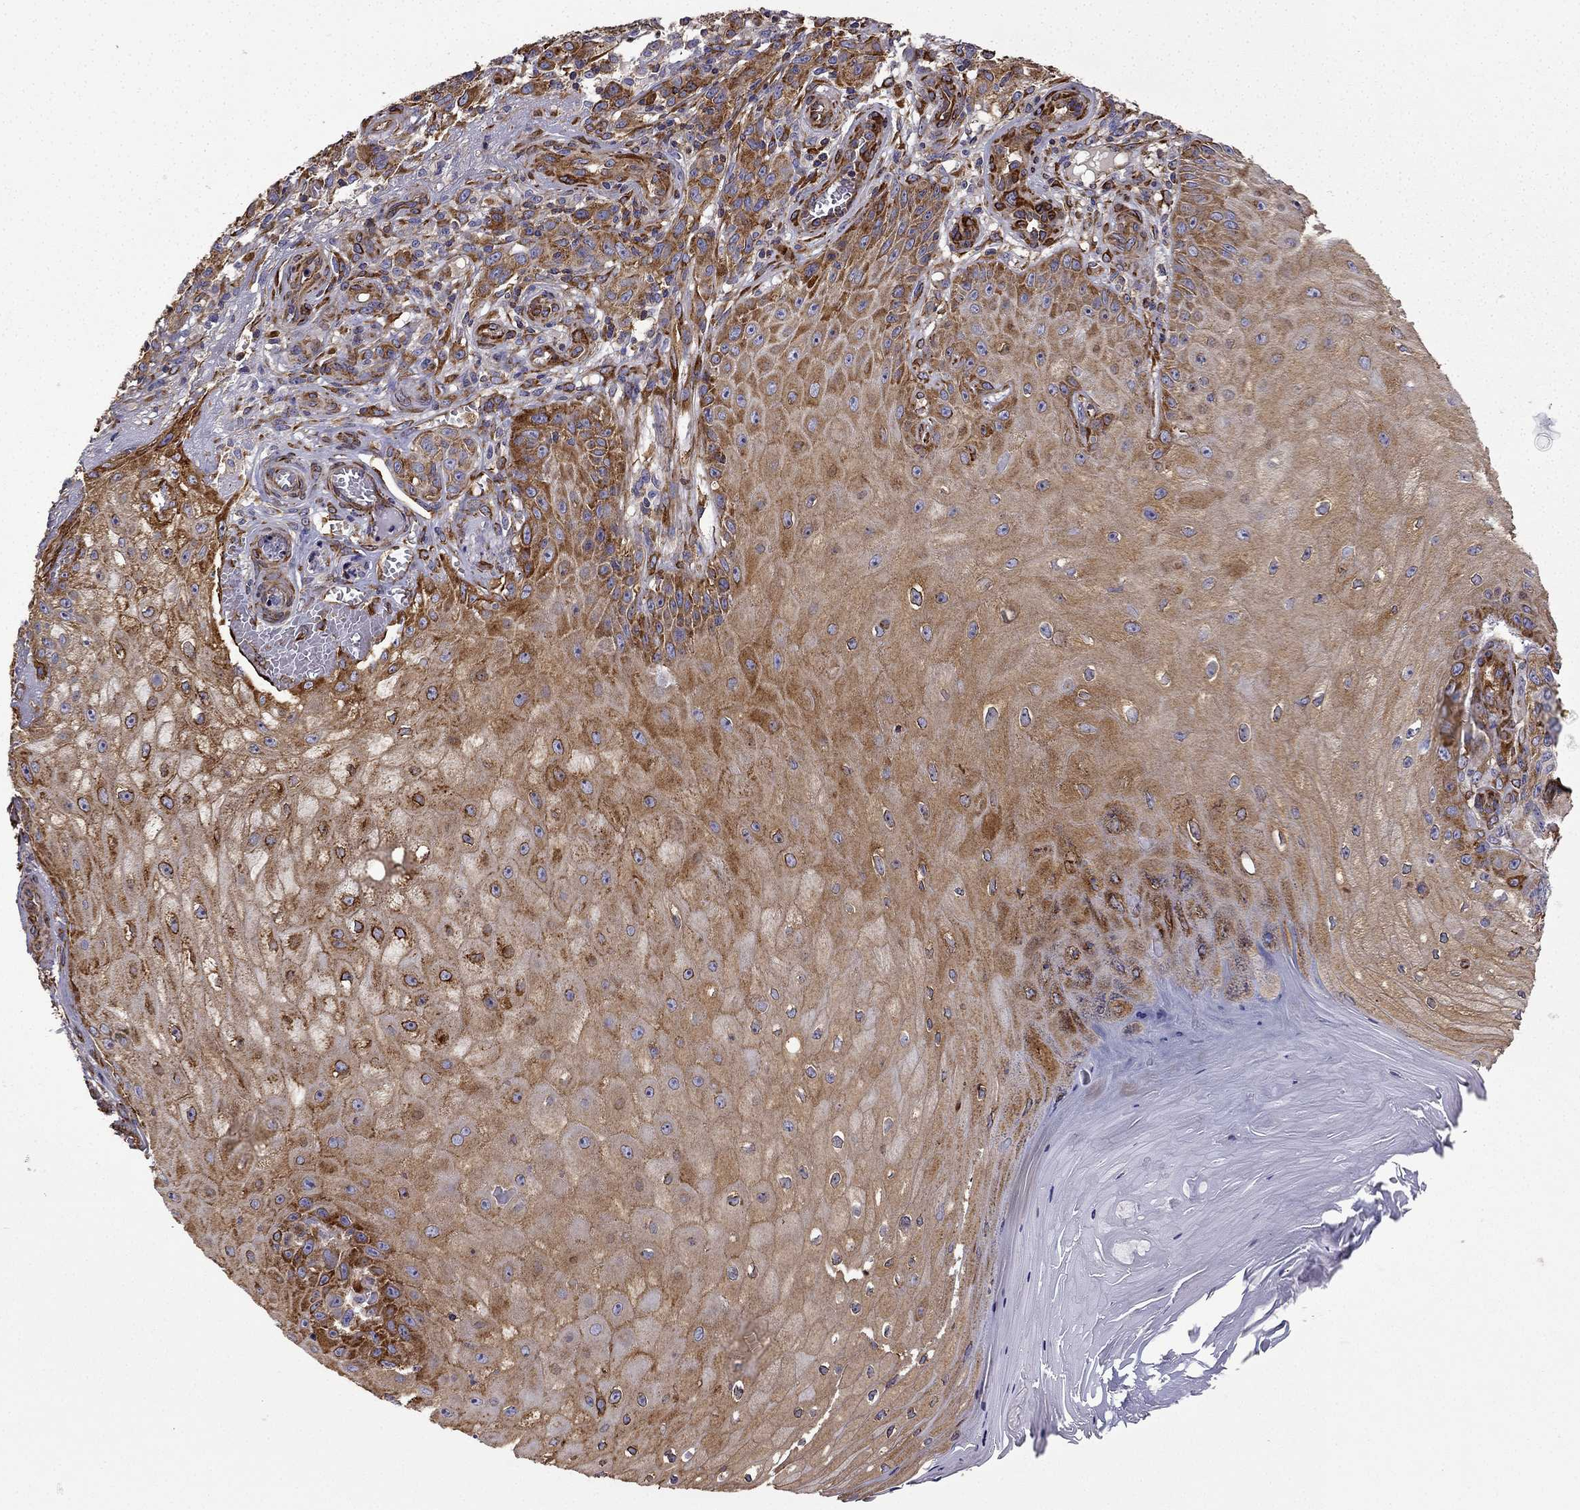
{"staining": {"intensity": "strong", "quantity": ">75%", "location": "cytoplasmic/membranous"}, "tissue": "melanoma", "cell_type": "Tumor cells", "image_type": "cancer", "snomed": [{"axis": "morphology", "description": "Malignant melanoma, NOS"}, {"axis": "topography", "description": "Skin"}], "caption": "Immunohistochemistry (DAB) staining of malignant melanoma shows strong cytoplasmic/membranous protein positivity in approximately >75% of tumor cells.", "gene": "MAP4", "patient": {"sex": "female", "age": 53}}